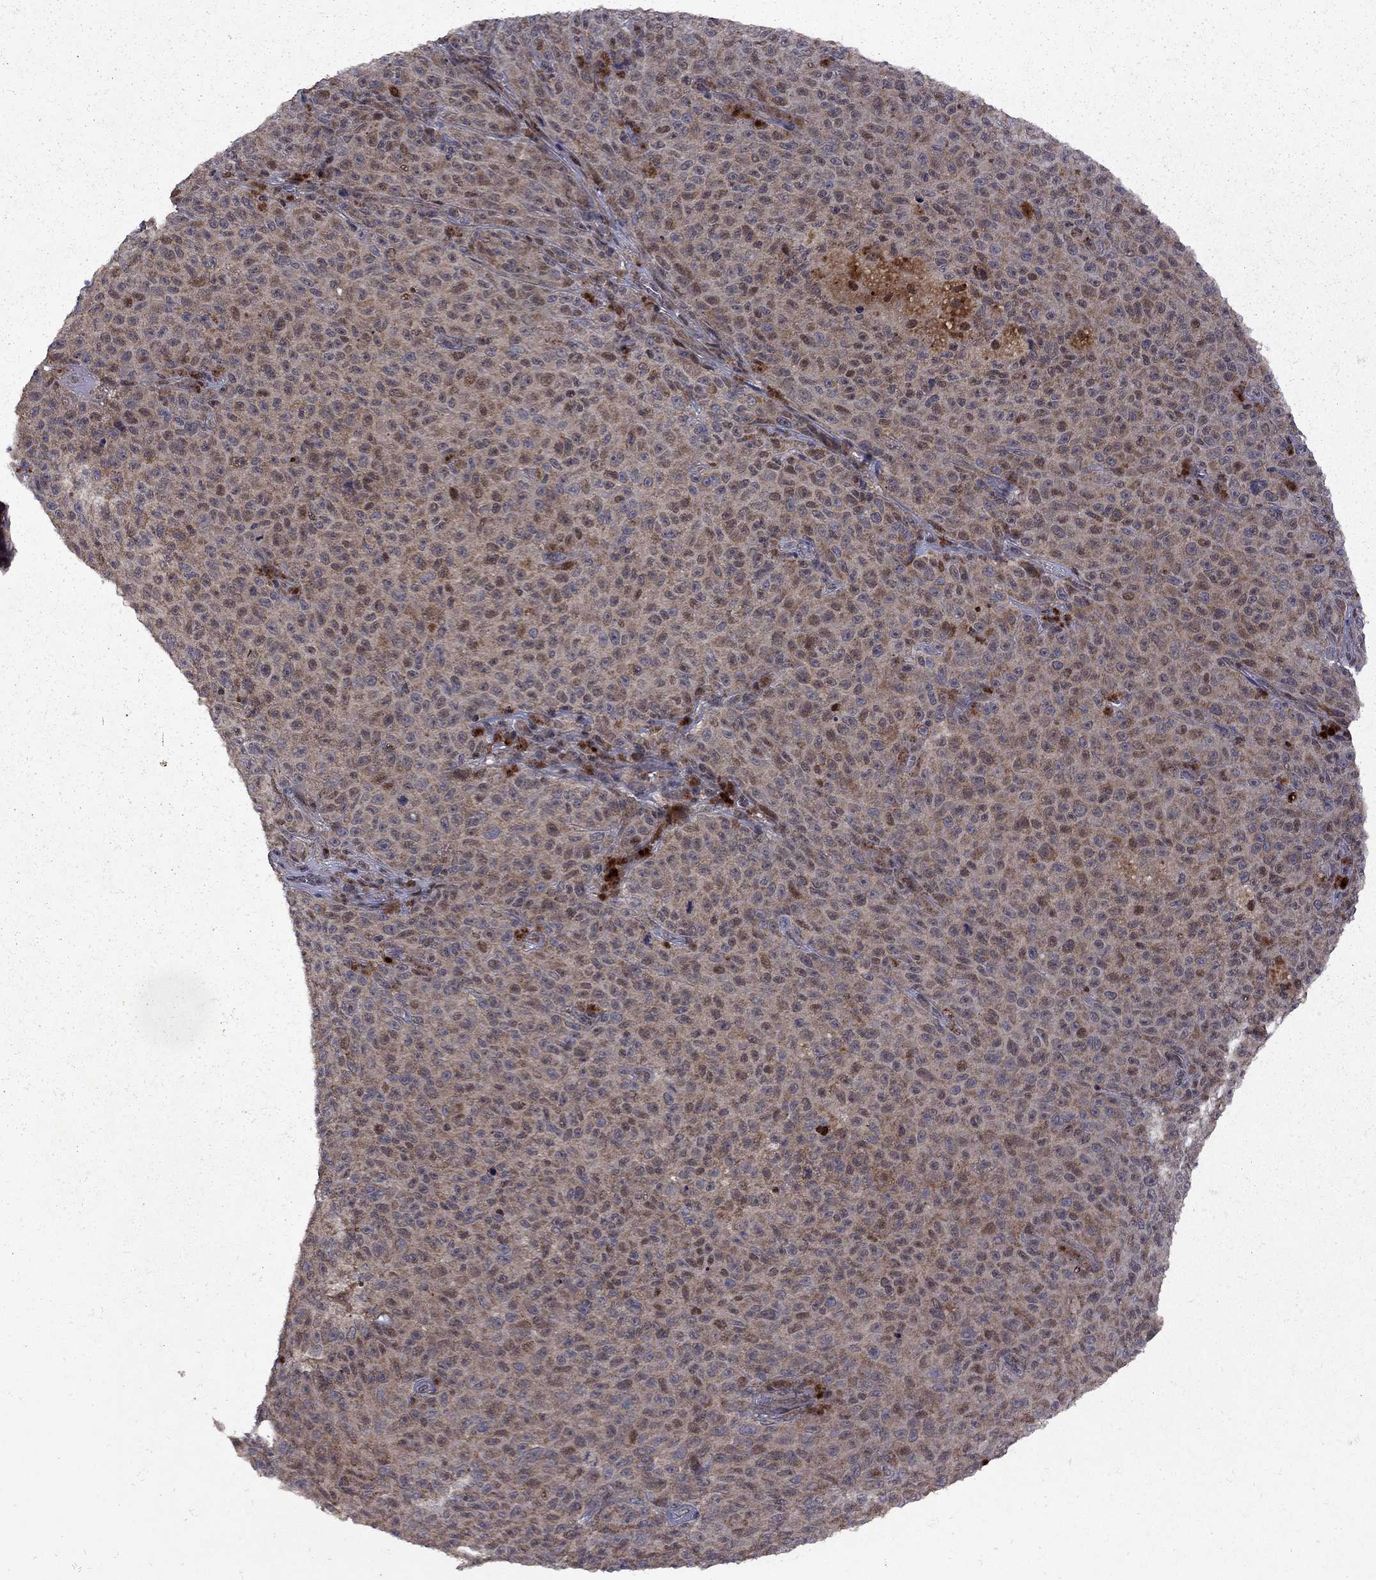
{"staining": {"intensity": "moderate", "quantity": "25%-75%", "location": "cytoplasmic/membranous"}, "tissue": "melanoma", "cell_type": "Tumor cells", "image_type": "cancer", "snomed": [{"axis": "morphology", "description": "Malignant melanoma, NOS"}, {"axis": "topography", "description": "Skin"}], "caption": "A brown stain shows moderate cytoplasmic/membranous staining of a protein in malignant melanoma tumor cells.", "gene": "IPP", "patient": {"sex": "female", "age": 82}}